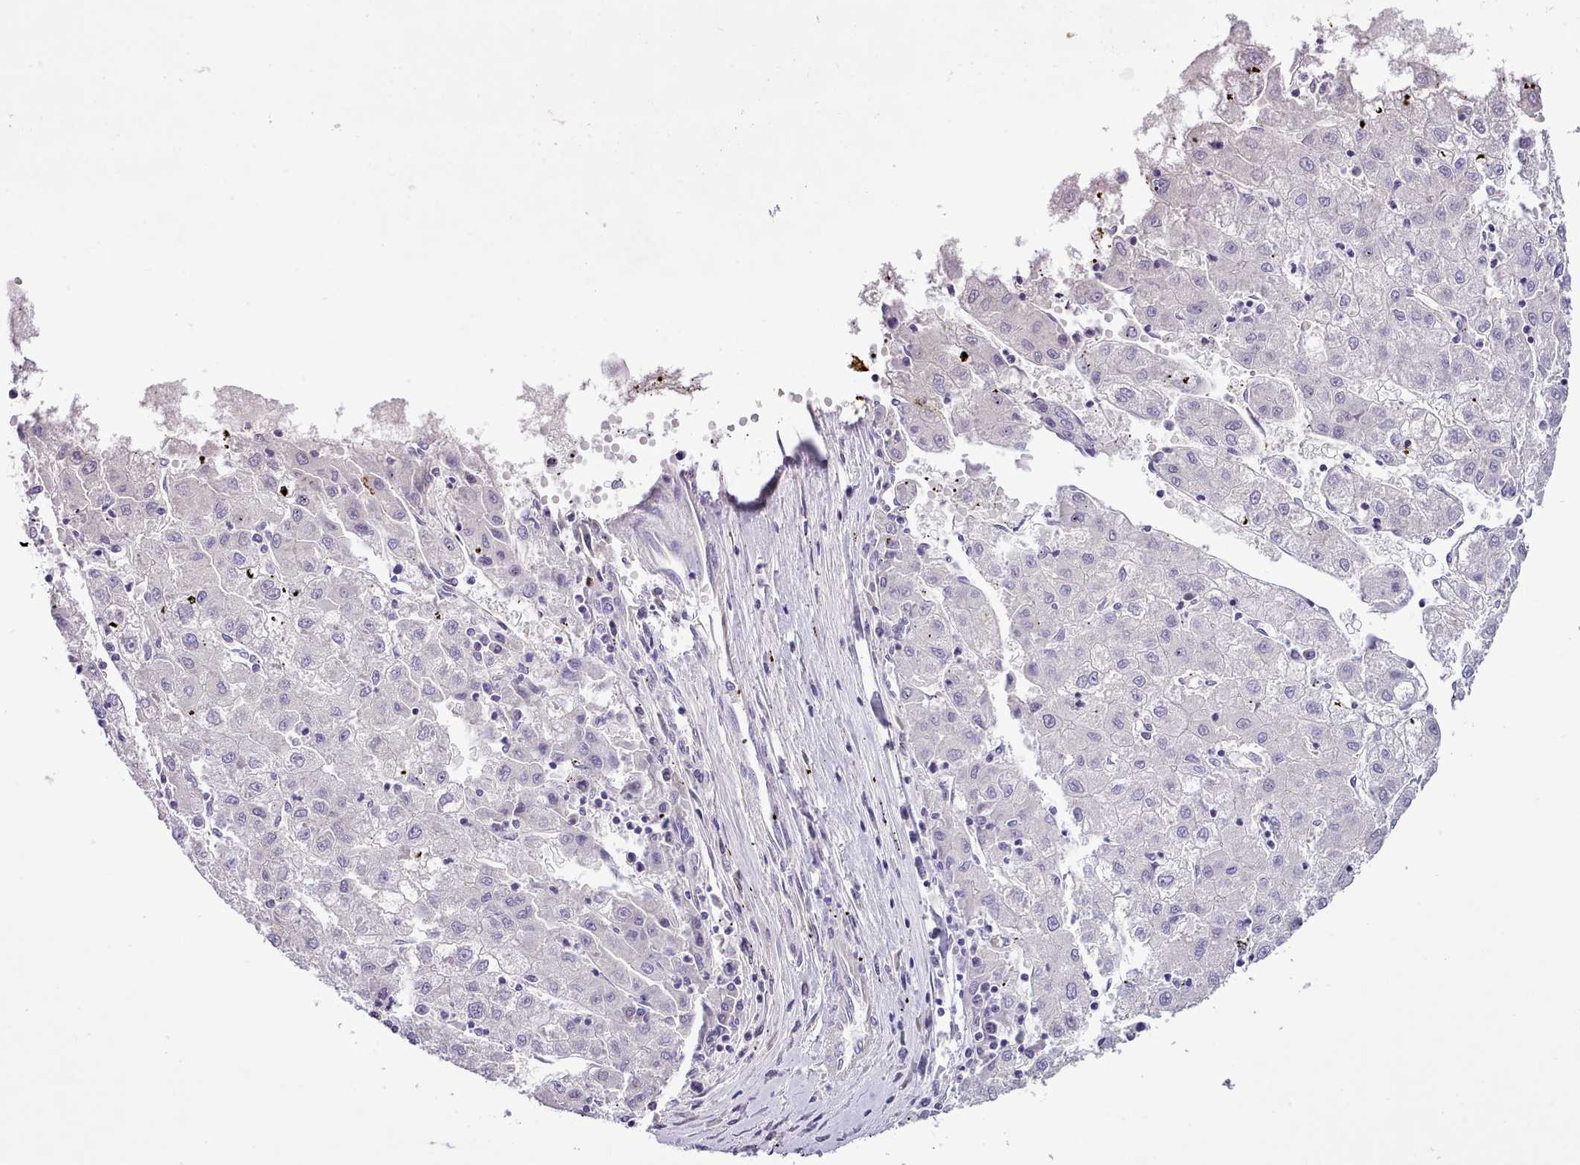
{"staining": {"intensity": "negative", "quantity": "none", "location": "none"}, "tissue": "liver cancer", "cell_type": "Tumor cells", "image_type": "cancer", "snomed": [{"axis": "morphology", "description": "Carcinoma, Hepatocellular, NOS"}, {"axis": "topography", "description": "Liver"}], "caption": "This is an immunohistochemistry (IHC) image of liver cancer. There is no staining in tumor cells.", "gene": "SETX", "patient": {"sex": "male", "age": 72}}